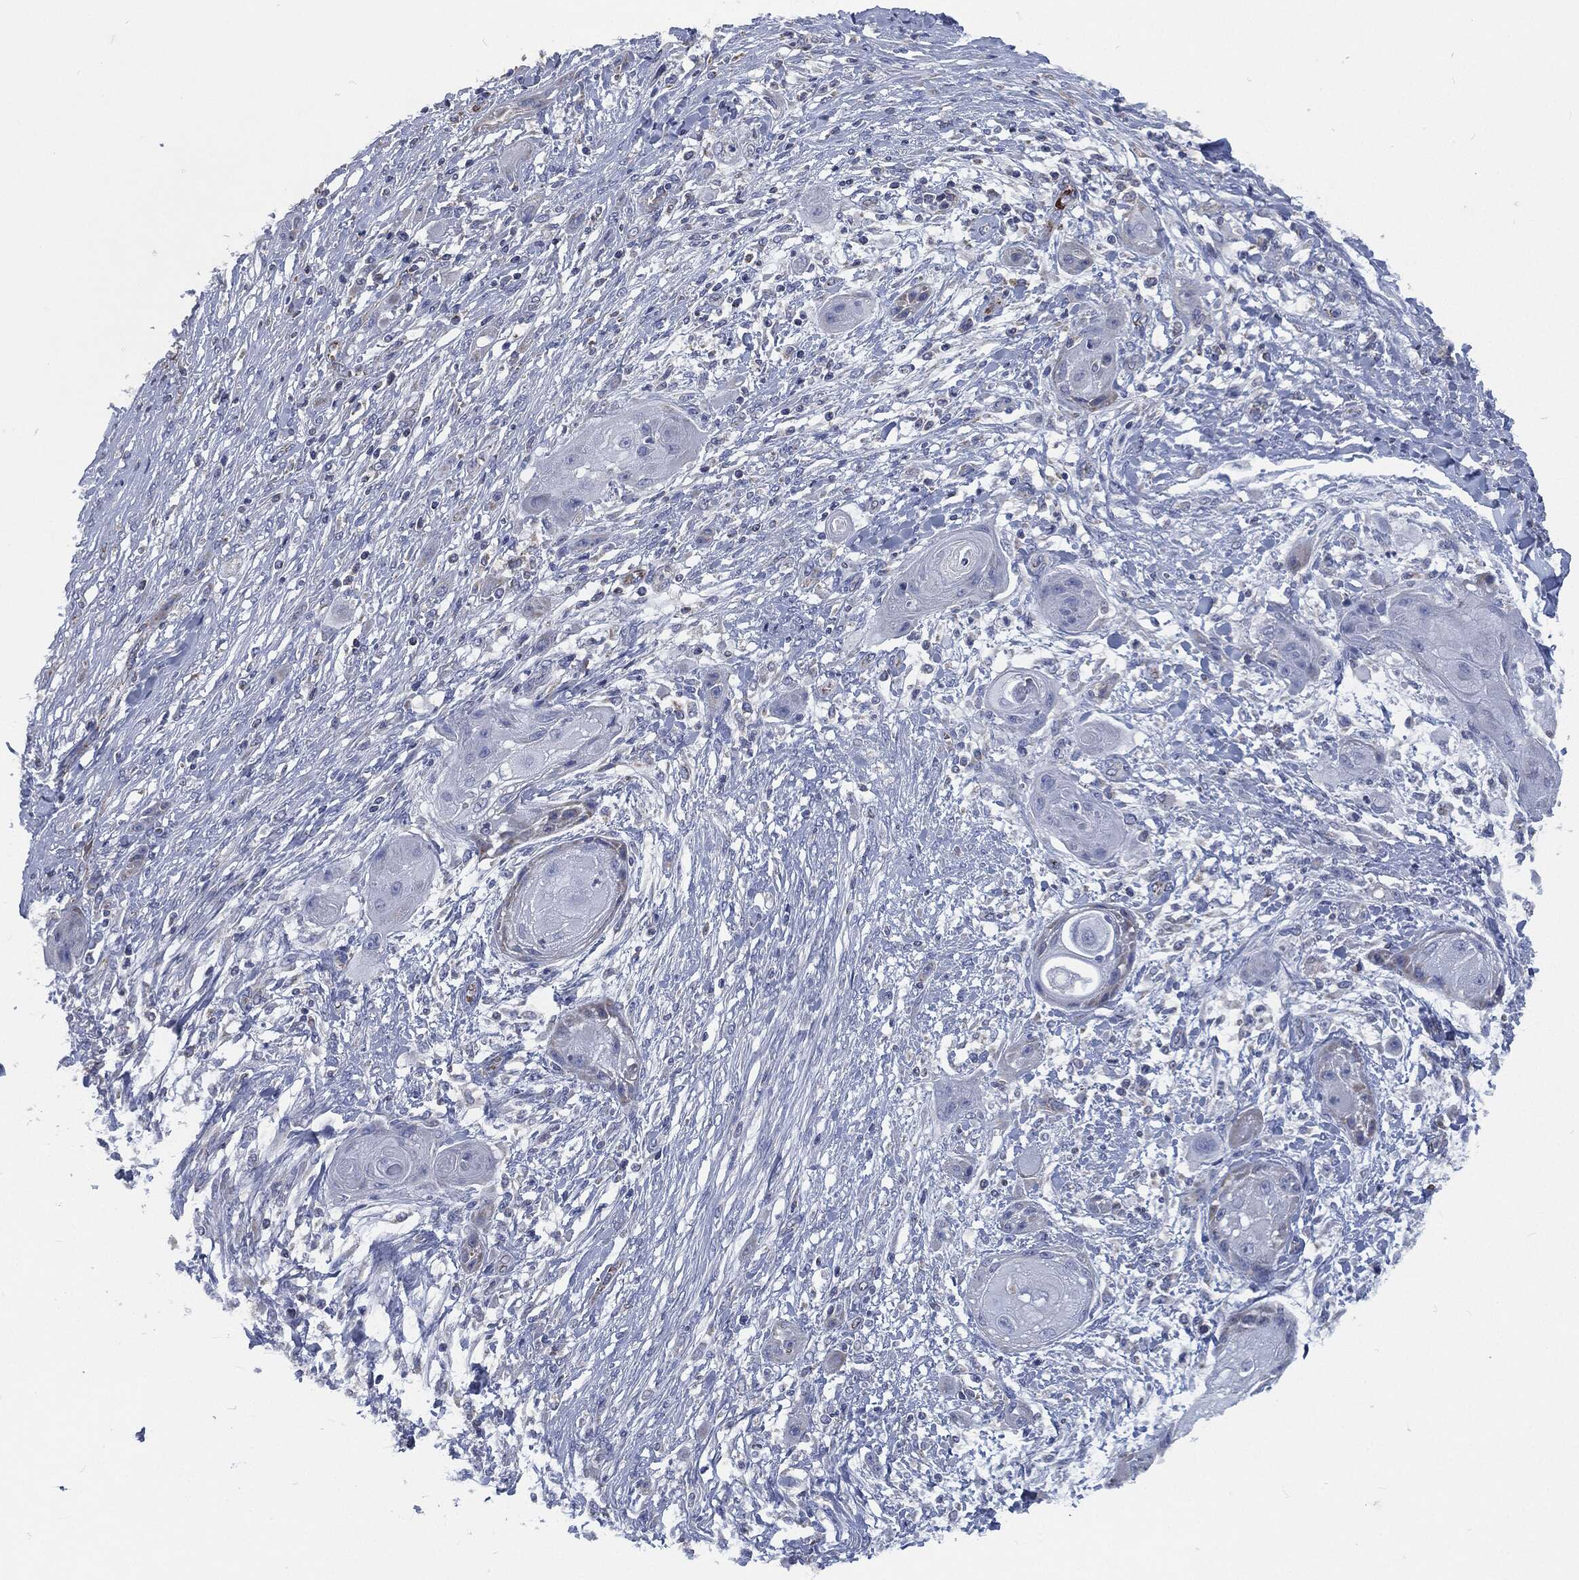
{"staining": {"intensity": "negative", "quantity": "none", "location": "none"}, "tissue": "skin cancer", "cell_type": "Tumor cells", "image_type": "cancer", "snomed": [{"axis": "morphology", "description": "Squamous cell carcinoma, NOS"}, {"axis": "topography", "description": "Skin"}], "caption": "Immunohistochemistry (IHC) of human skin squamous cell carcinoma shows no expression in tumor cells. (IHC, brightfield microscopy, high magnification).", "gene": "SIGLEC9", "patient": {"sex": "male", "age": 62}}